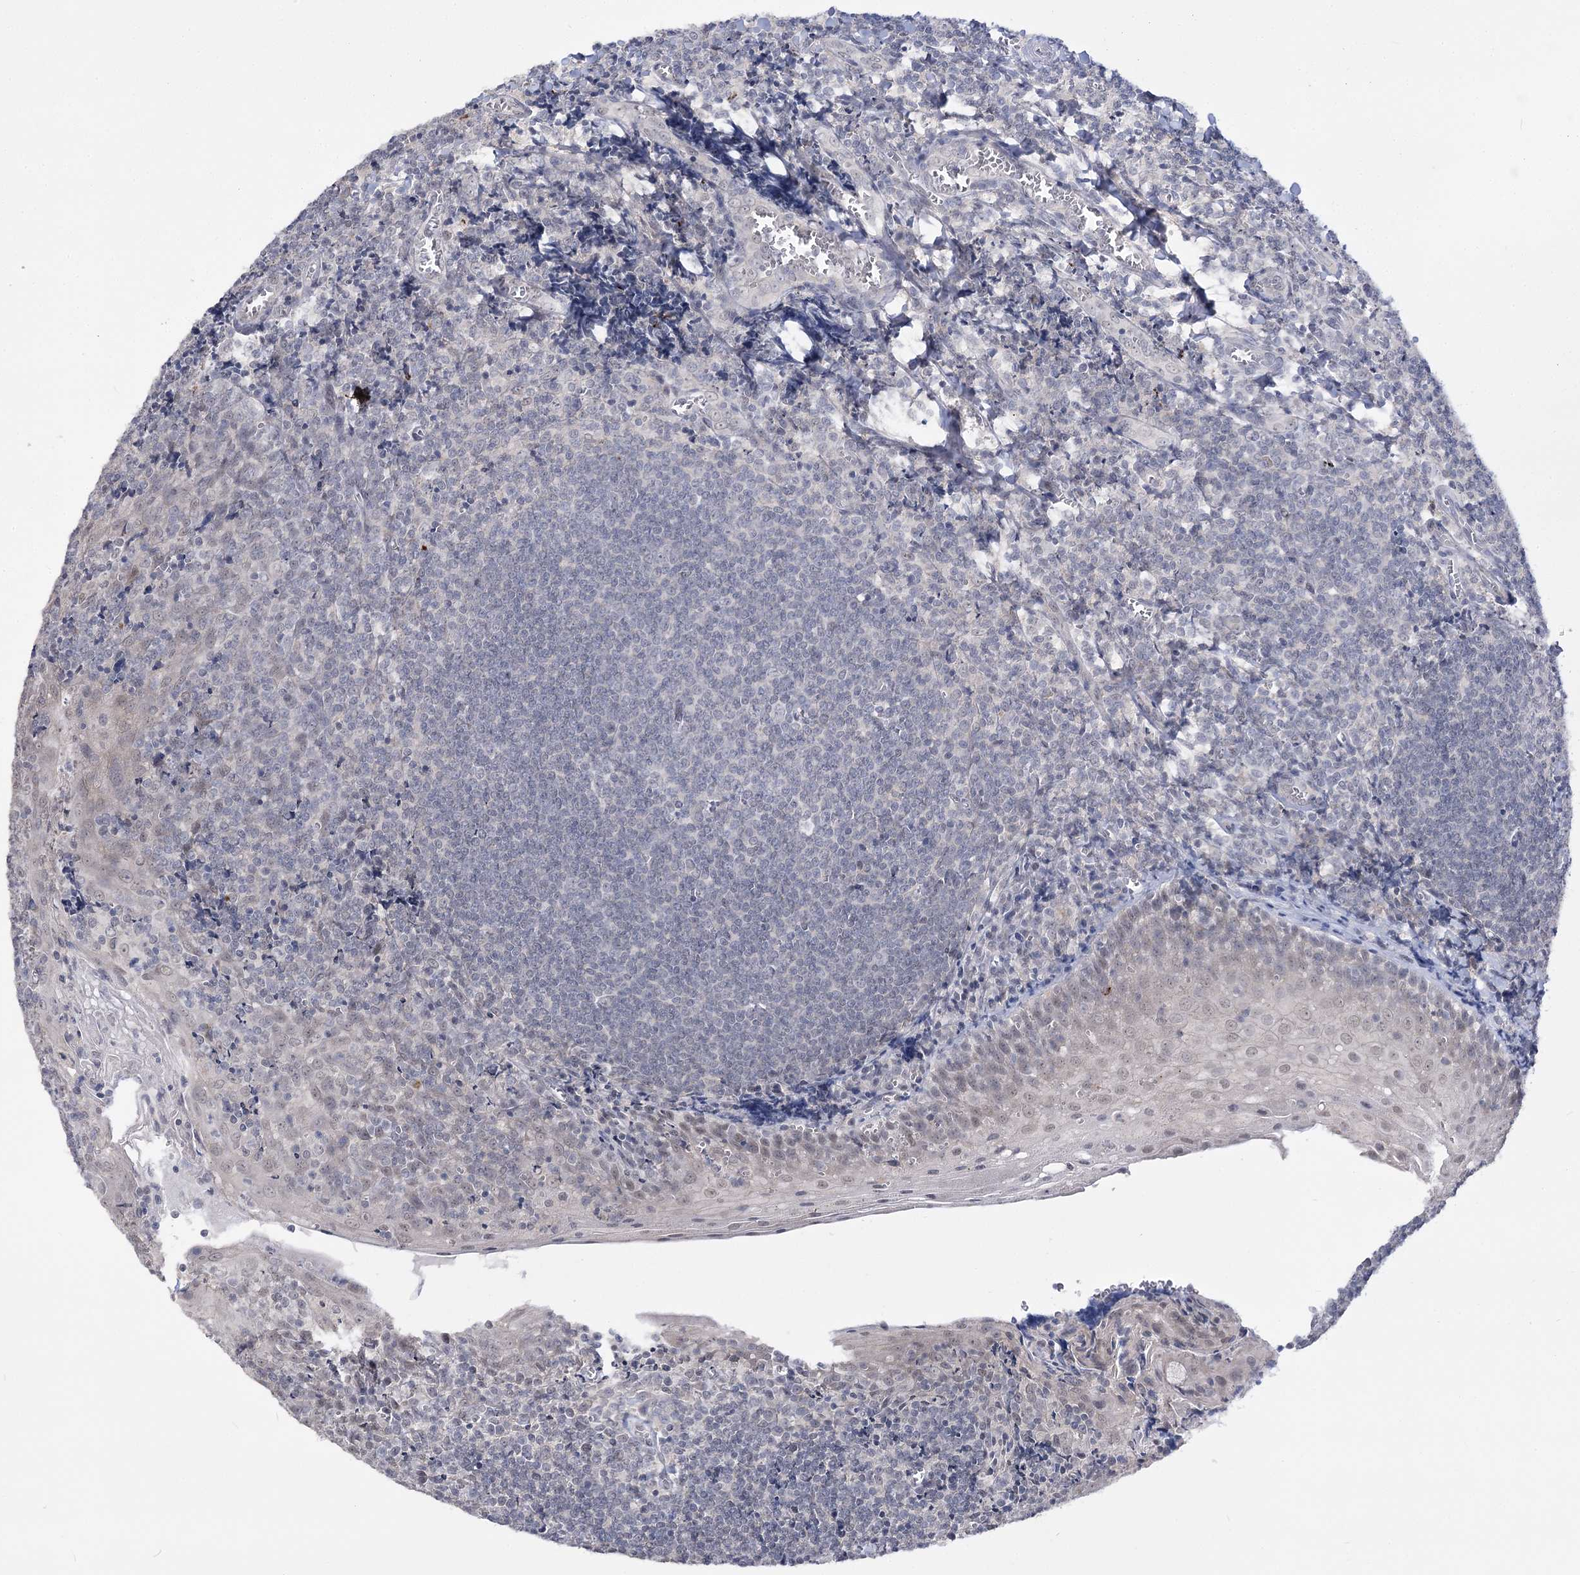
{"staining": {"intensity": "negative", "quantity": "none", "location": "none"}, "tissue": "tonsil", "cell_type": "Germinal center cells", "image_type": "normal", "snomed": [{"axis": "morphology", "description": "Normal tissue, NOS"}, {"axis": "topography", "description": "Tonsil"}], "caption": "High power microscopy image of an immunohistochemistry (IHC) photomicrograph of benign tonsil, revealing no significant expression in germinal center cells. The staining was performed using DAB to visualize the protein expression in brown, while the nuclei were stained in blue with hematoxylin (Magnification: 20x).", "gene": "ATP10B", "patient": {"sex": "male", "age": 27}}